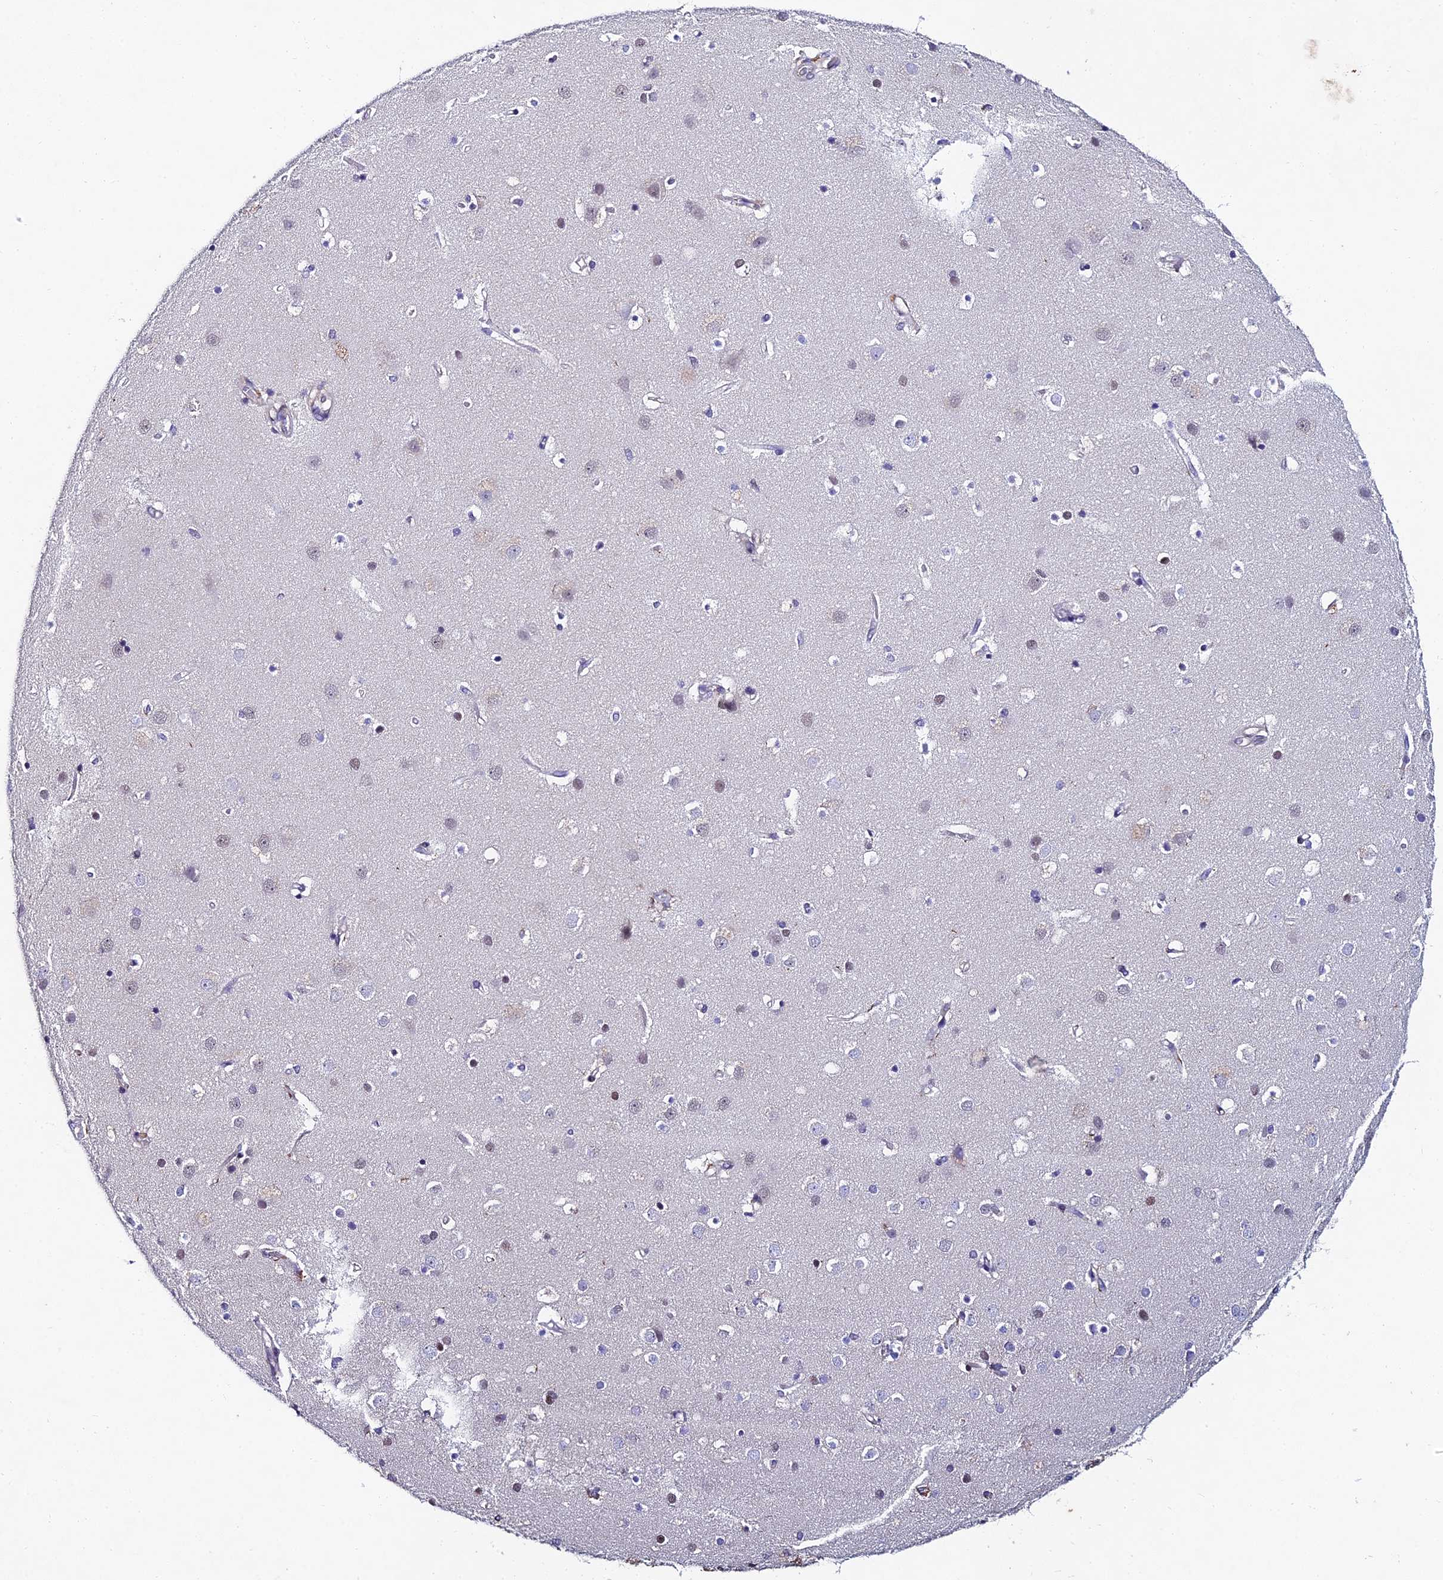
{"staining": {"intensity": "negative", "quantity": "none", "location": "none"}, "tissue": "cerebral cortex", "cell_type": "Endothelial cells", "image_type": "normal", "snomed": [{"axis": "morphology", "description": "Normal tissue, NOS"}, {"axis": "topography", "description": "Cerebral cortex"}], "caption": "Endothelial cells show no significant positivity in unremarkable cerebral cortex. (Brightfield microscopy of DAB (3,3'-diaminobenzidine) immunohistochemistry (IHC) at high magnification).", "gene": "TRIM24", "patient": {"sex": "male", "age": 54}}